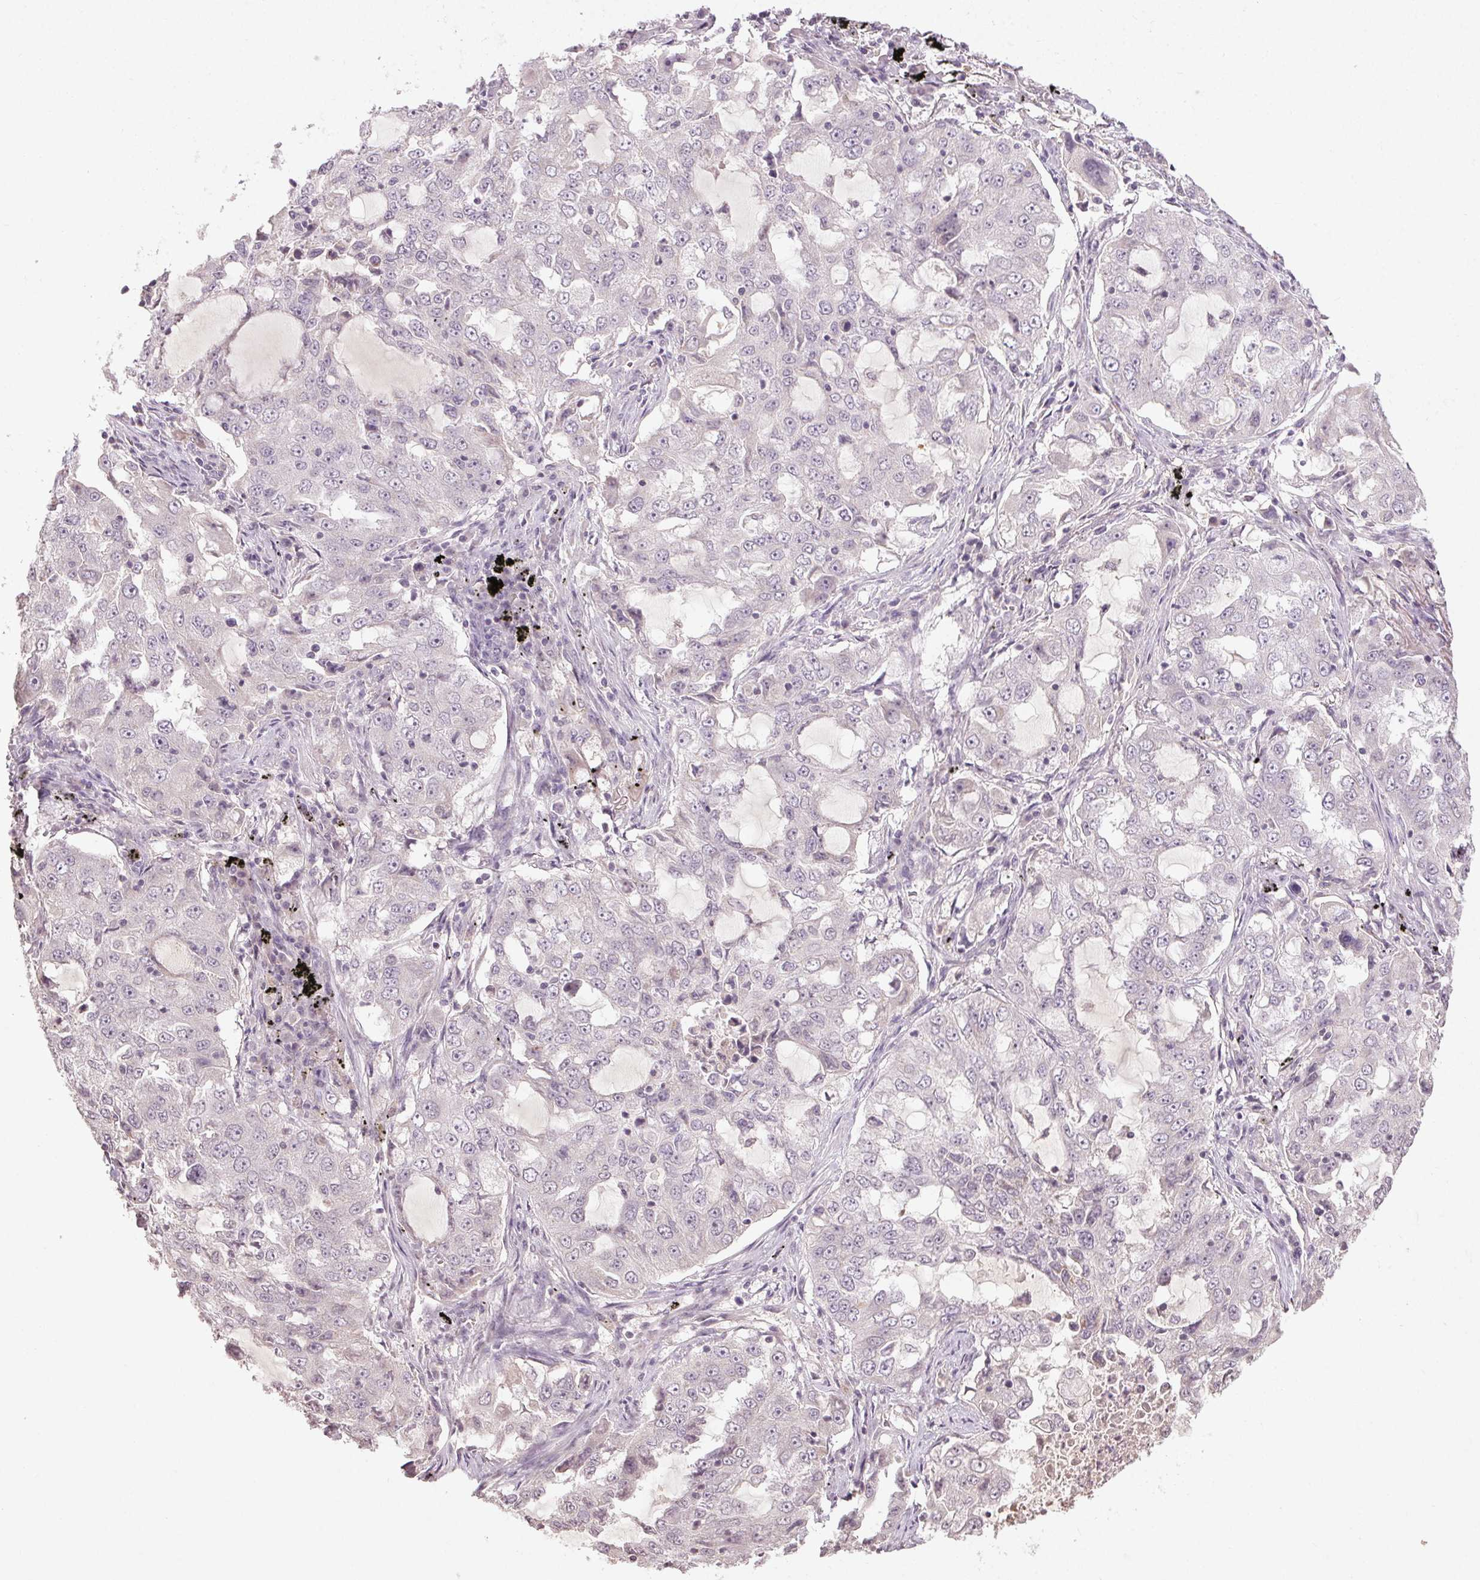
{"staining": {"intensity": "negative", "quantity": "none", "location": "none"}, "tissue": "lung cancer", "cell_type": "Tumor cells", "image_type": "cancer", "snomed": [{"axis": "morphology", "description": "Adenocarcinoma, NOS"}, {"axis": "topography", "description": "Lung"}], "caption": "There is no significant expression in tumor cells of adenocarcinoma (lung). (Brightfield microscopy of DAB immunohistochemistry at high magnification).", "gene": "KLRC3", "patient": {"sex": "female", "age": 61}}